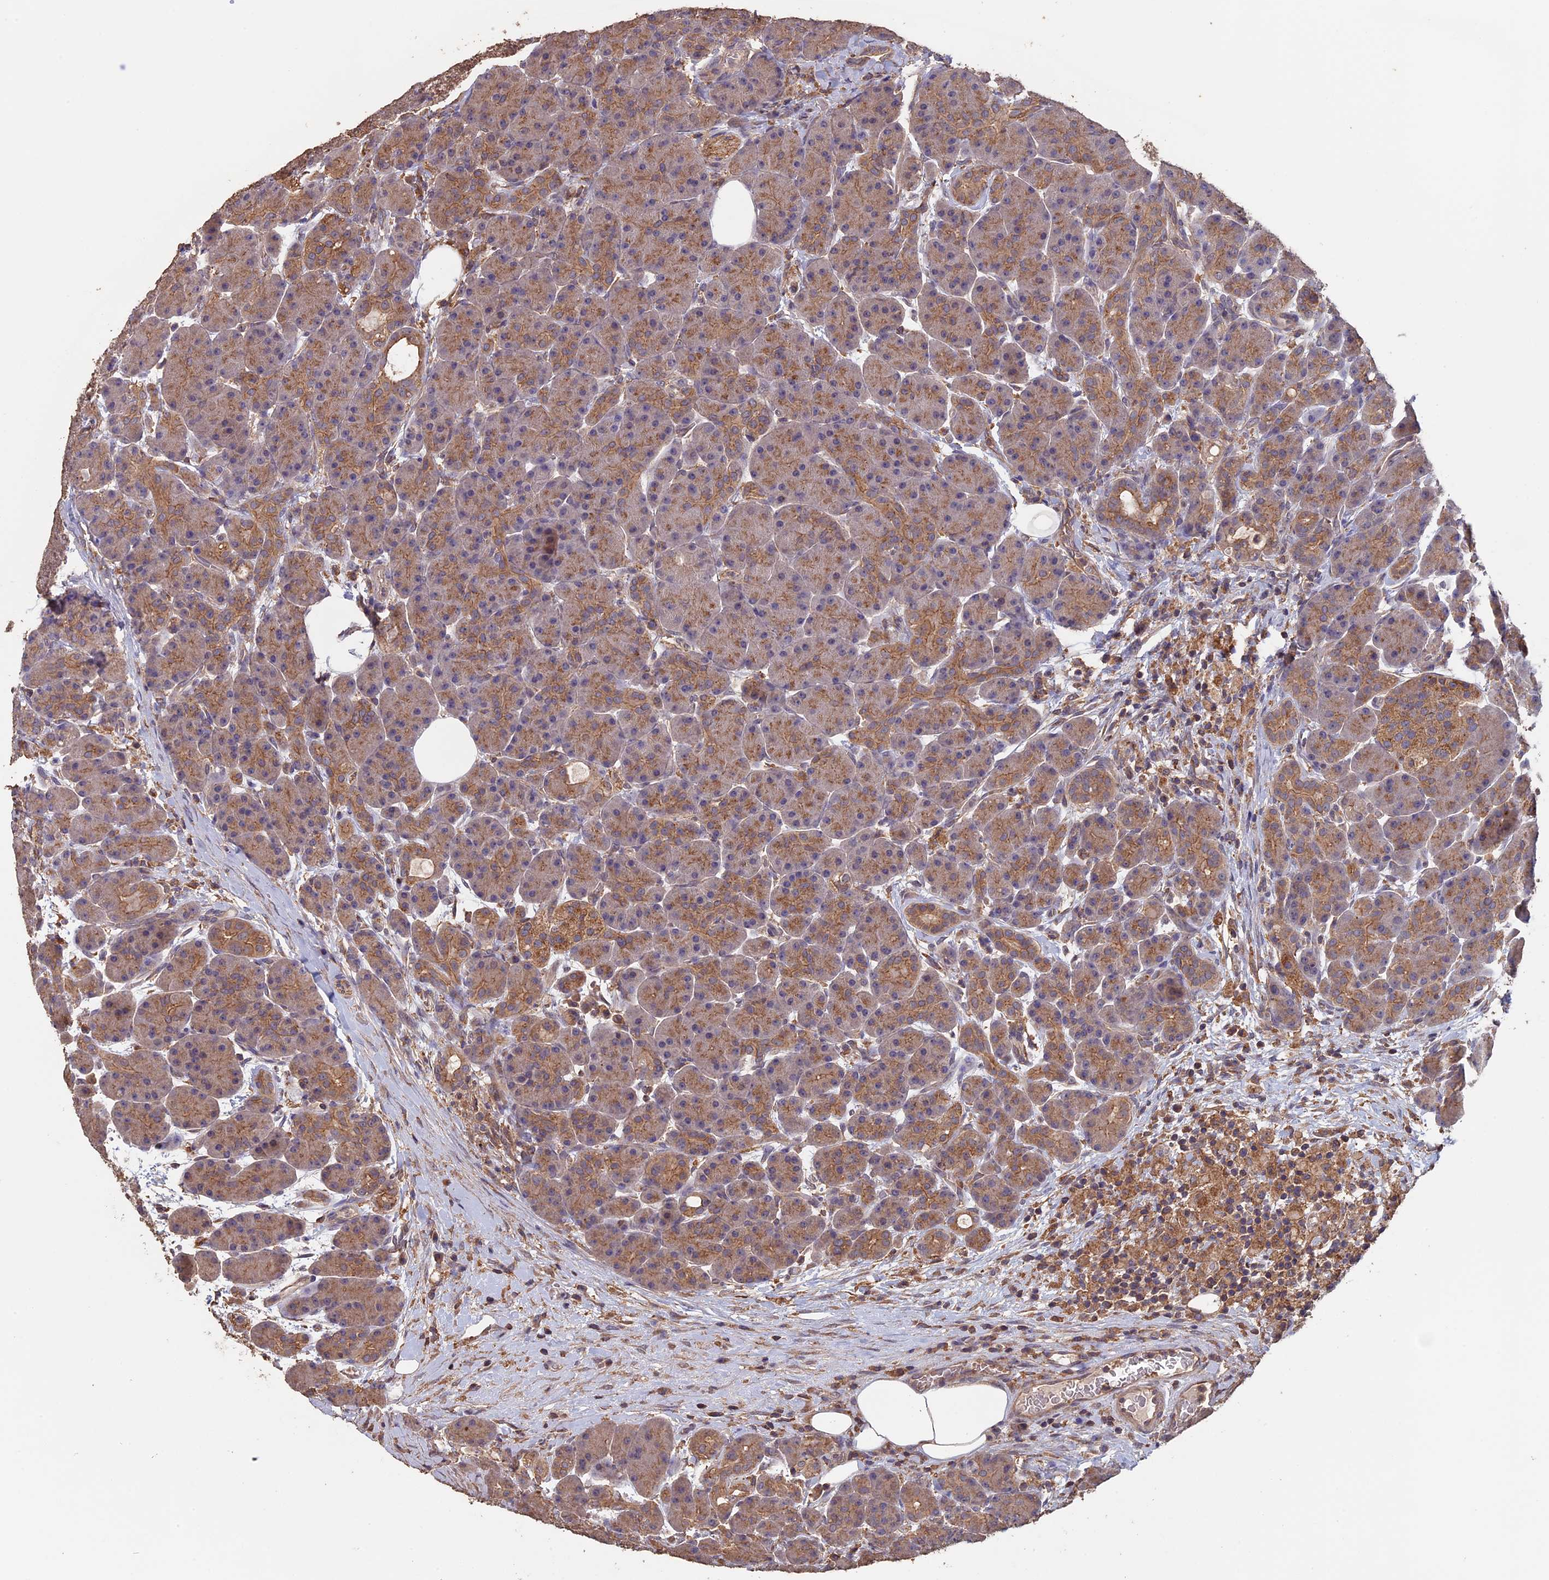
{"staining": {"intensity": "moderate", "quantity": "25%-75%", "location": "cytoplasmic/membranous"}, "tissue": "pancreas", "cell_type": "Exocrine glandular cells", "image_type": "normal", "snomed": [{"axis": "morphology", "description": "Normal tissue, NOS"}, {"axis": "topography", "description": "Pancreas"}], "caption": "Immunohistochemistry of unremarkable human pancreas demonstrates medium levels of moderate cytoplasmic/membranous expression in about 25%-75% of exocrine glandular cells. (IHC, brightfield microscopy, high magnification).", "gene": "PIGQ", "patient": {"sex": "male", "age": 63}}